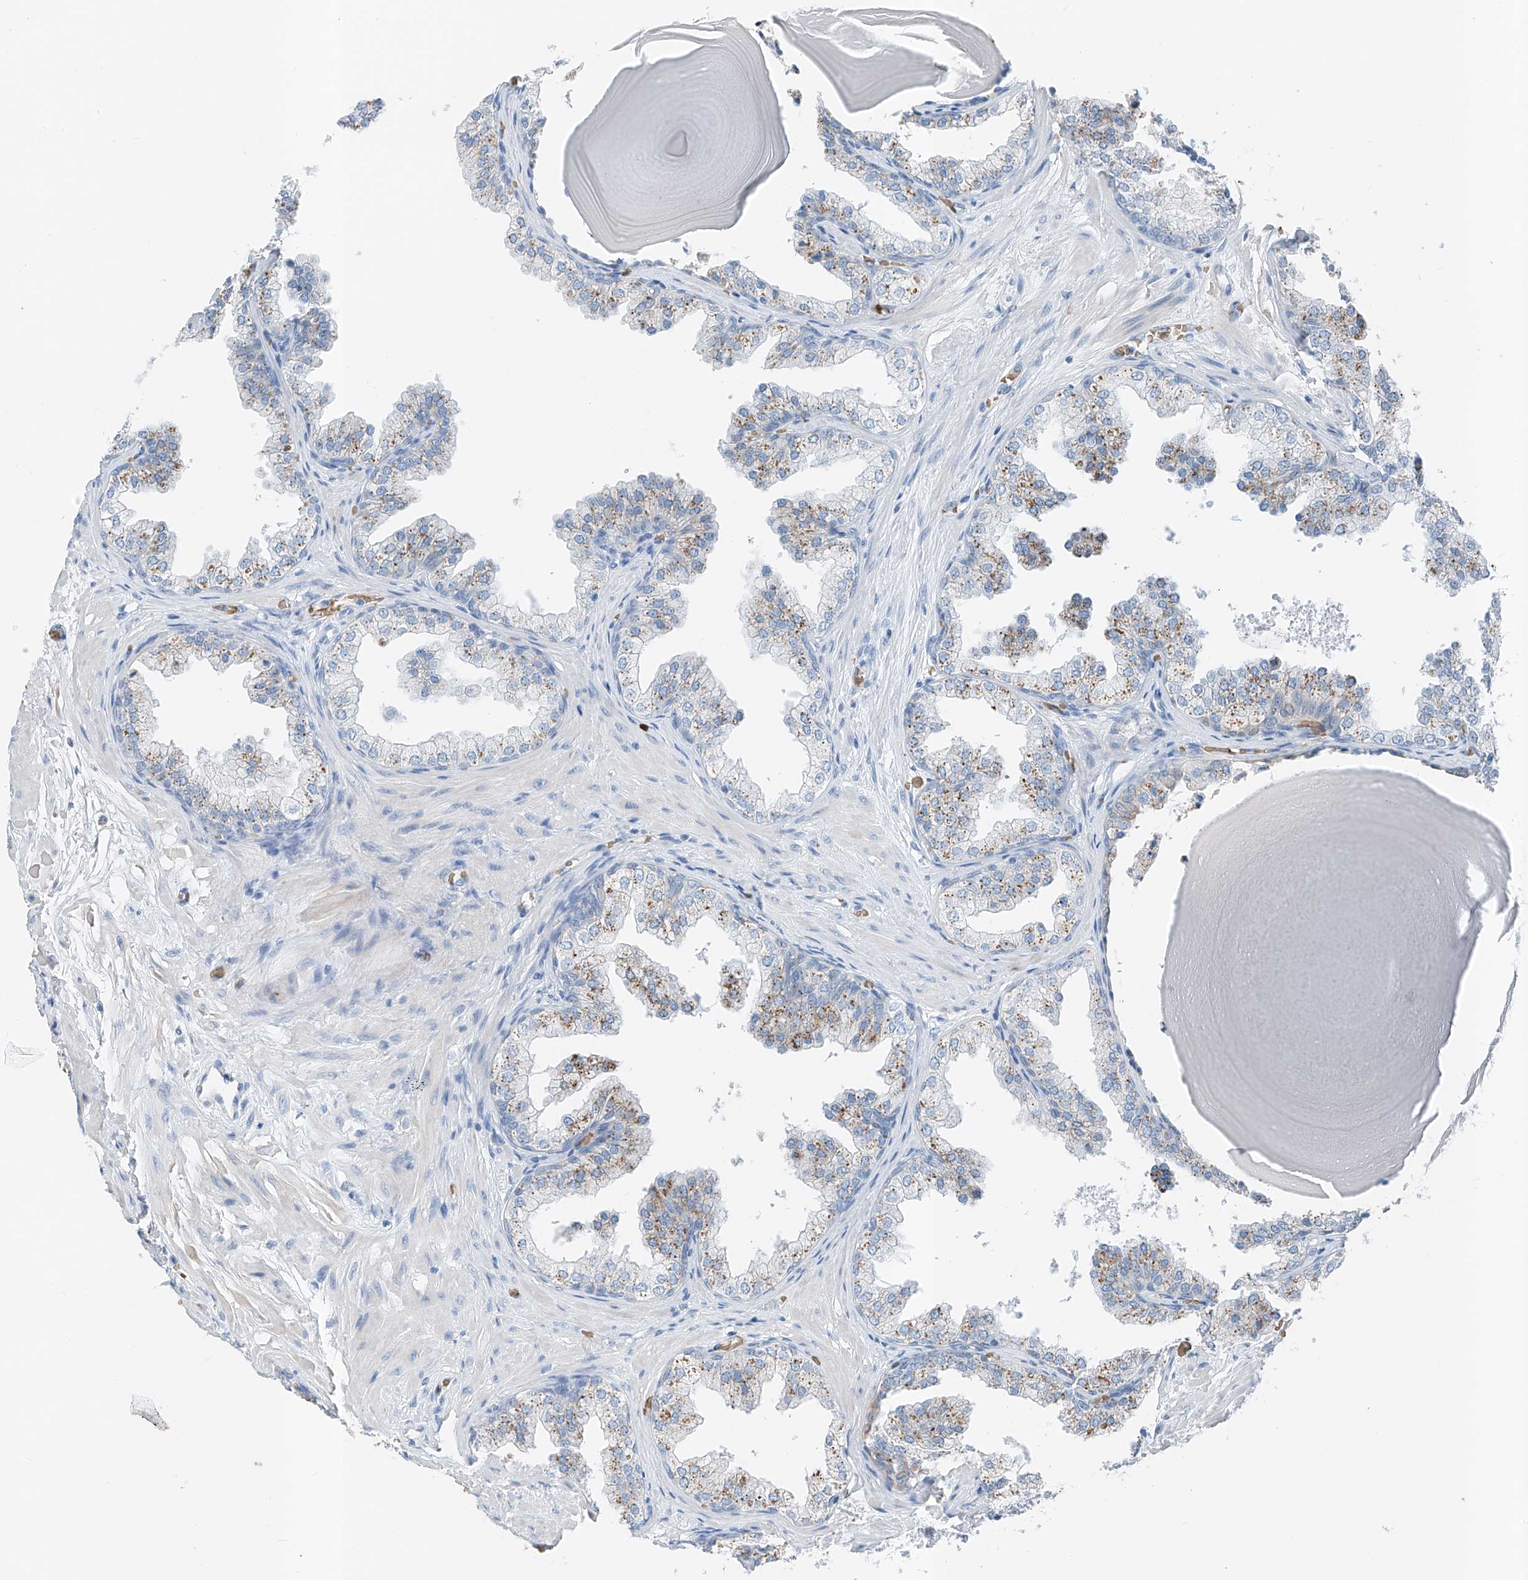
{"staining": {"intensity": "weak", "quantity": "25%-75%", "location": "cytoplasmic/membranous"}, "tissue": "prostate", "cell_type": "Glandular cells", "image_type": "normal", "snomed": [{"axis": "morphology", "description": "Normal tissue, NOS"}, {"axis": "topography", "description": "Prostate"}], "caption": "Protein expression analysis of unremarkable prostate demonstrates weak cytoplasmic/membranous positivity in approximately 25%-75% of glandular cells. The staining was performed using DAB, with brown indicating positive protein expression. Nuclei are stained blue with hematoxylin.", "gene": "PRSS23", "patient": {"sex": "male", "age": 48}}